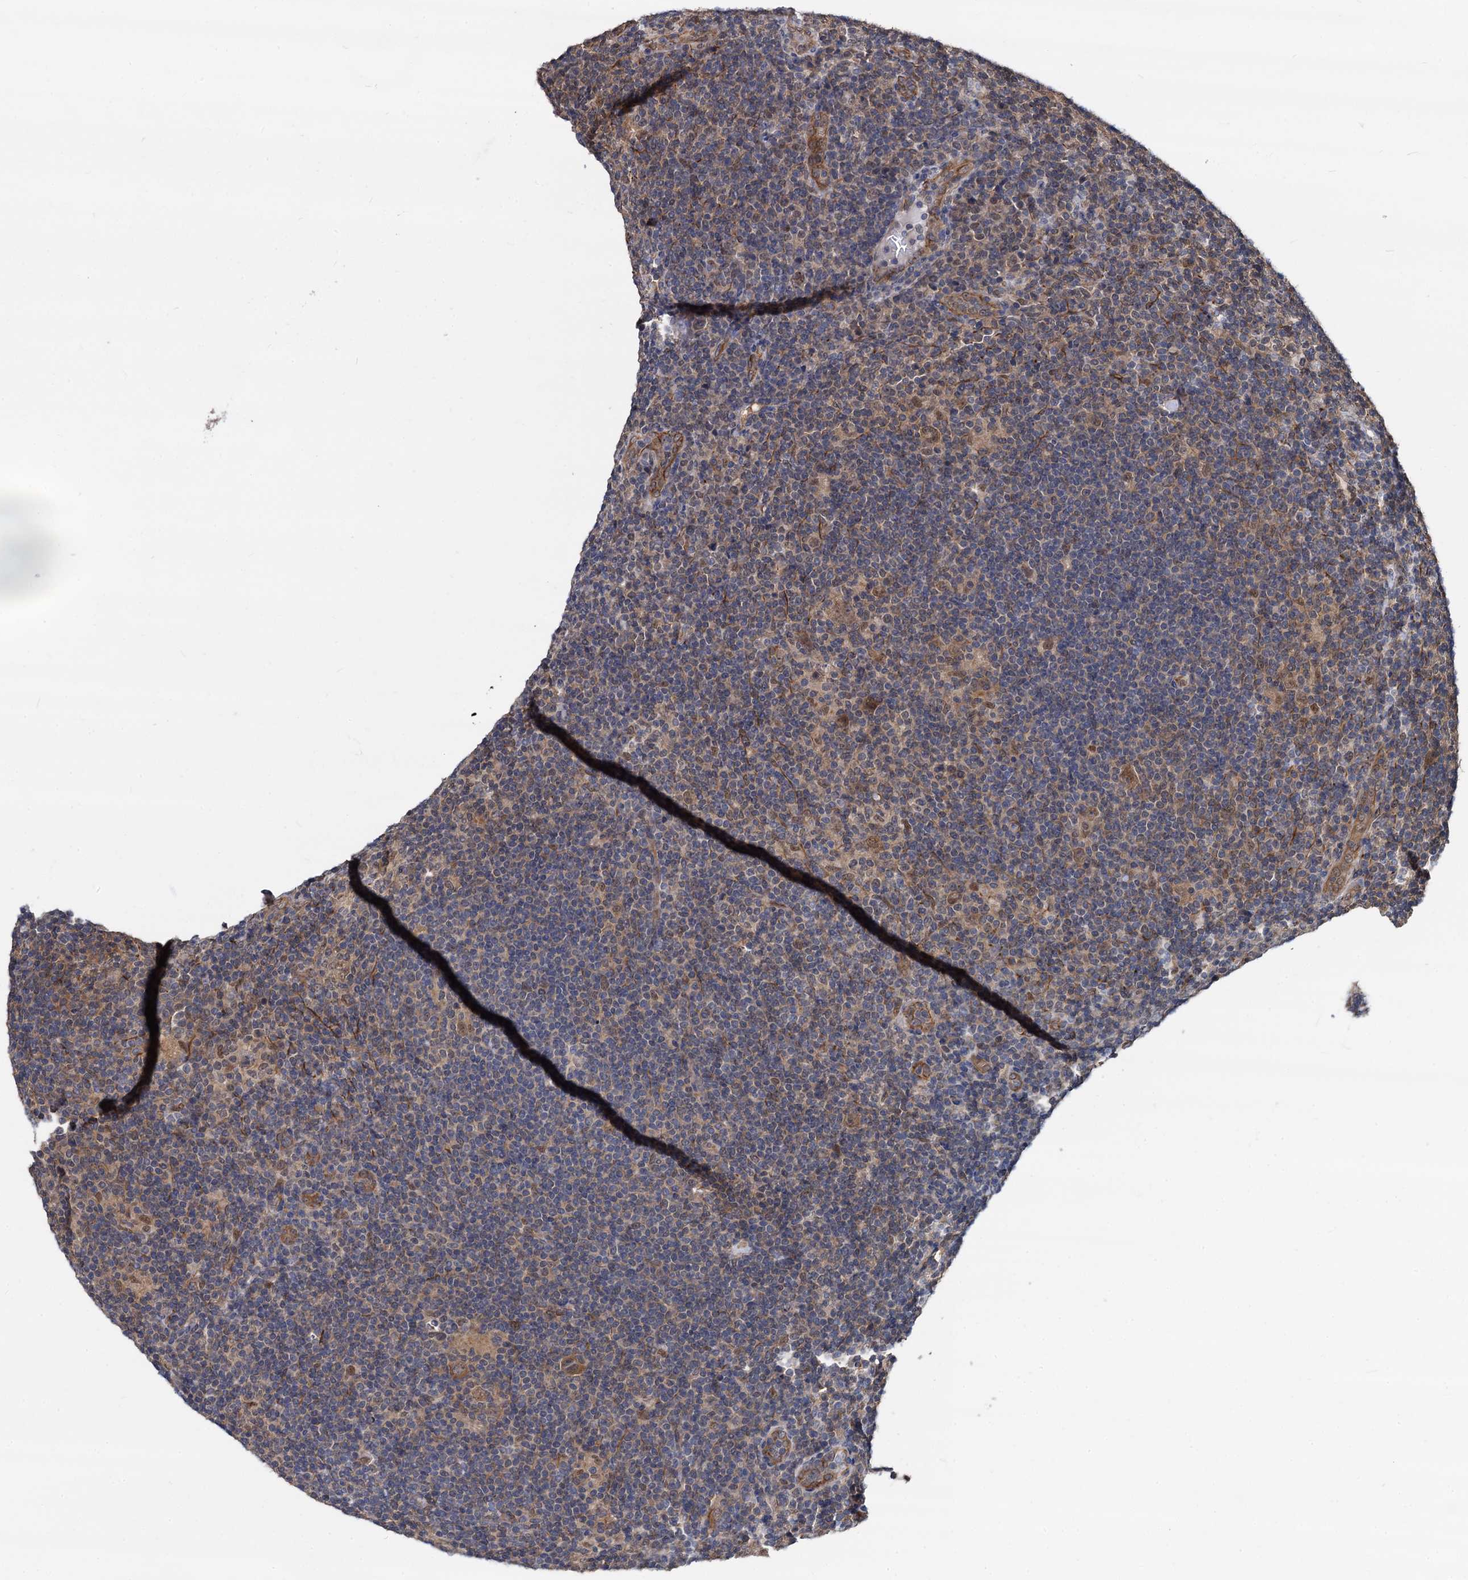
{"staining": {"intensity": "moderate", "quantity": ">75%", "location": "cytoplasmic/membranous,nuclear"}, "tissue": "lymphoma", "cell_type": "Tumor cells", "image_type": "cancer", "snomed": [{"axis": "morphology", "description": "Hodgkin's disease, NOS"}, {"axis": "topography", "description": "Lymph node"}], "caption": "Hodgkin's disease stained with immunohistochemistry displays moderate cytoplasmic/membranous and nuclear expression in about >75% of tumor cells. The staining was performed using DAB, with brown indicating positive protein expression. Nuclei are stained blue with hematoxylin.", "gene": "PSMD4", "patient": {"sex": "female", "age": 57}}